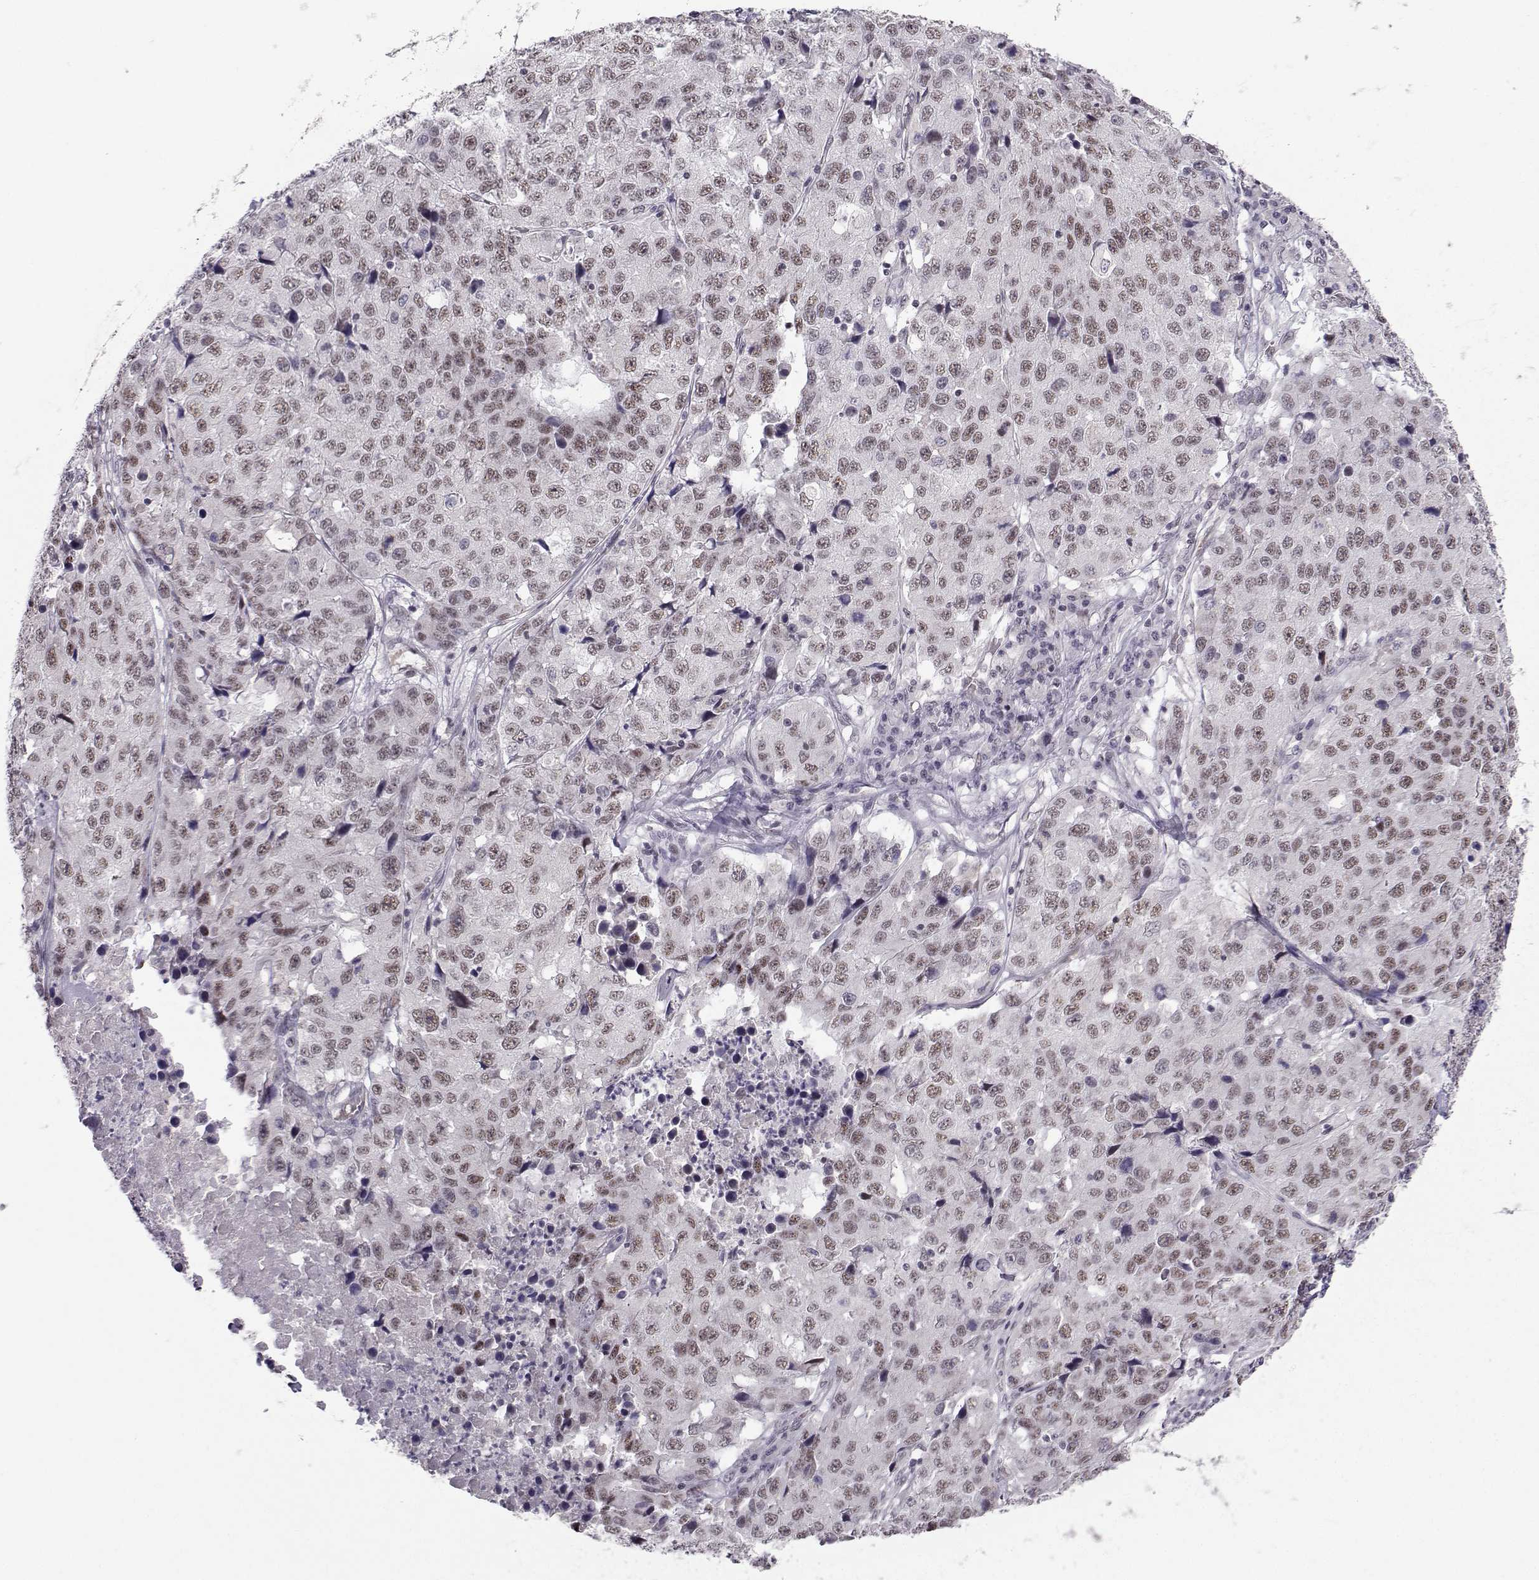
{"staining": {"intensity": "weak", "quantity": ">75%", "location": "nuclear"}, "tissue": "stomach cancer", "cell_type": "Tumor cells", "image_type": "cancer", "snomed": [{"axis": "morphology", "description": "Adenocarcinoma, NOS"}, {"axis": "topography", "description": "Stomach"}], "caption": "This is a photomicrograph of immunohistochemistry staining of stomach adenocarcinoma, which shows weak staining in the nuclear of tumor cells.", "gene": "LIN28A", "patient": {"sex": "male", "age": 71}}